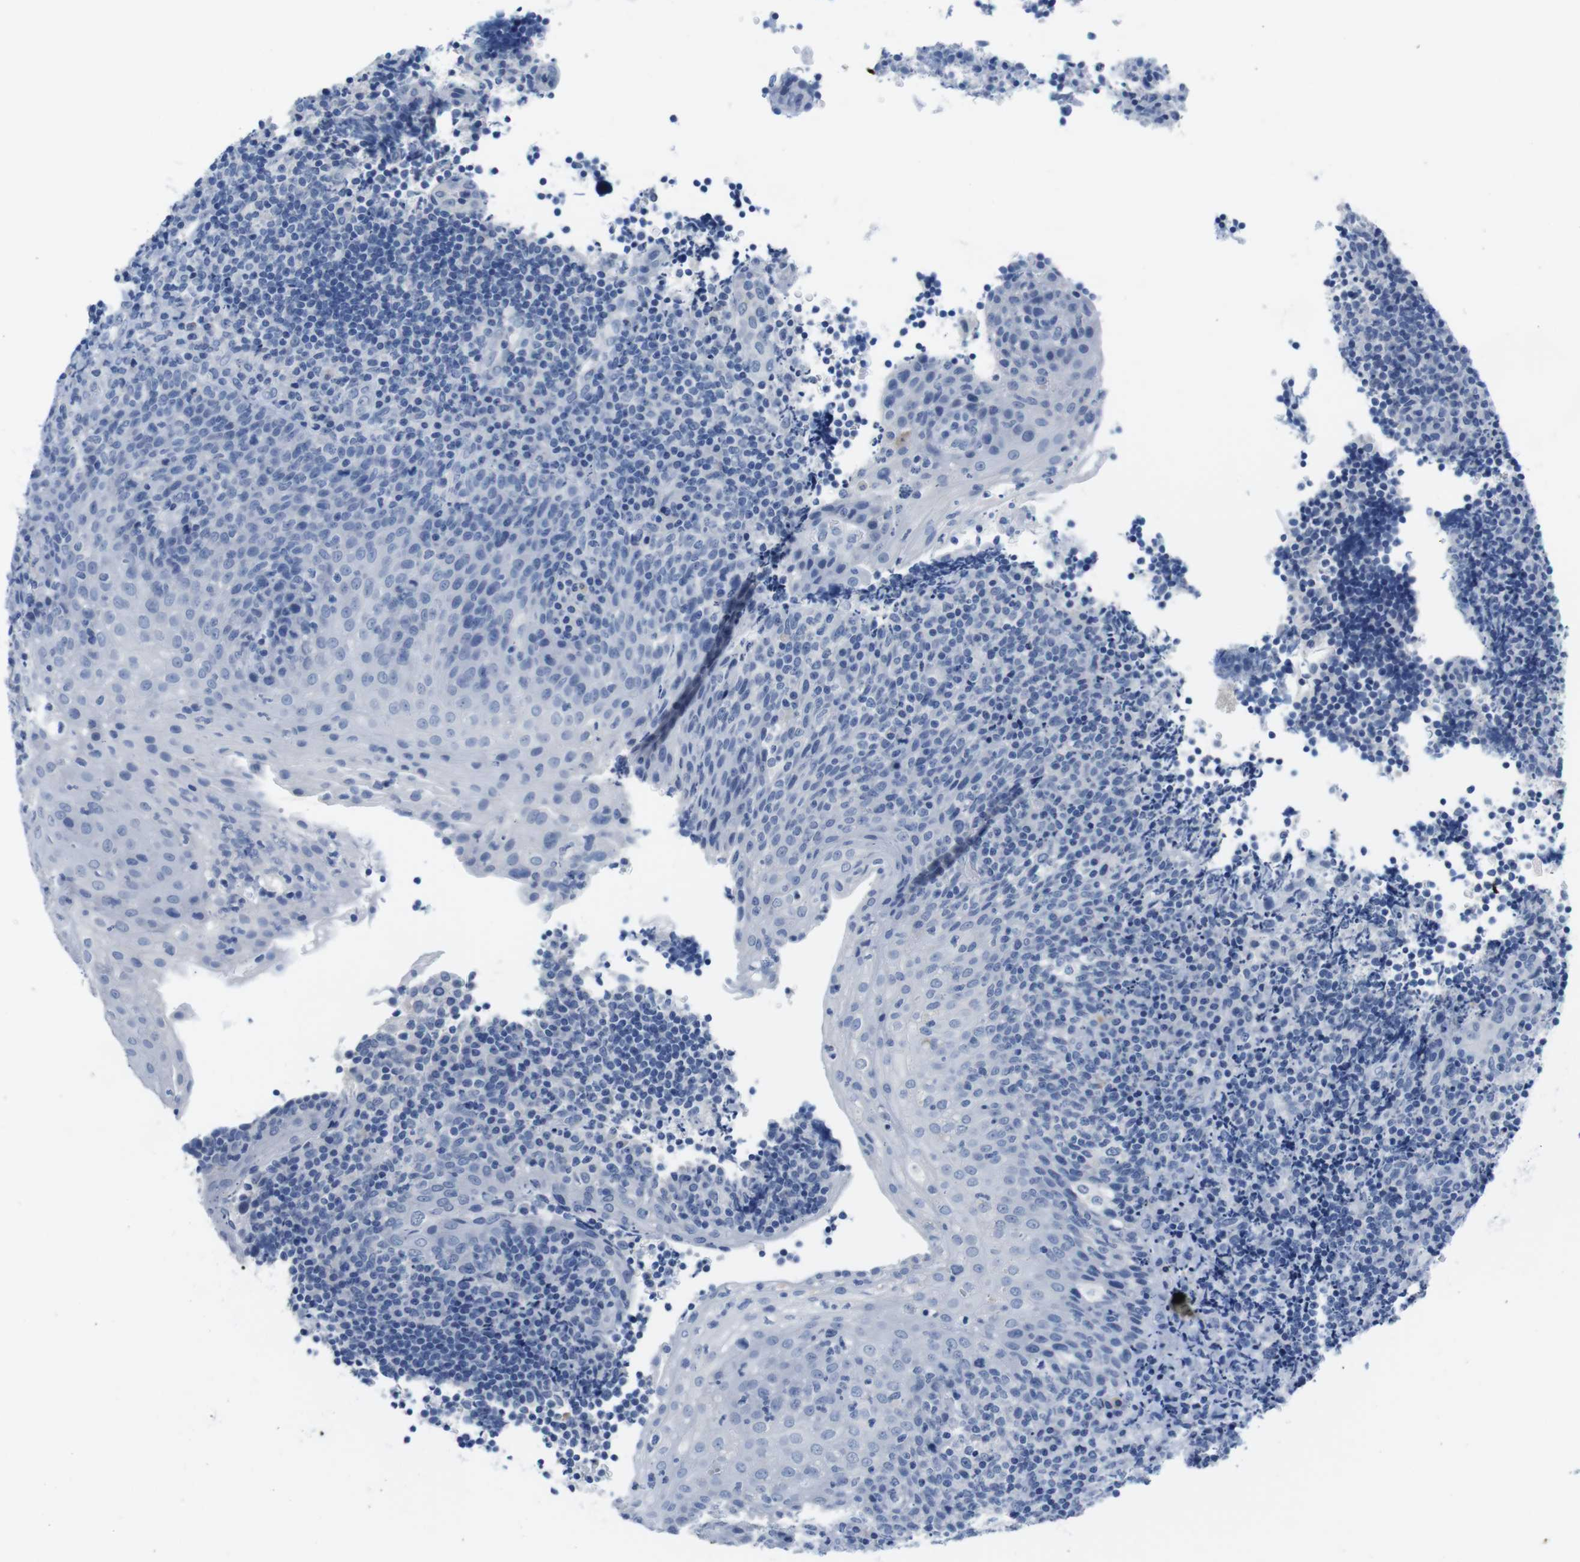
{"staining": {"intensity": "negative", "quantity": "none", "location": "none"}, "tissue": "lymphoma", "cell_type": "Tumor cells", "image_type": "cancer", "snomed": [{"axis": "morphology", "description": "Malignant lymphoma, non-Hodgkin's type, High grade"}, {"axis": "topography", "description": "Tonsil"}], "caption": "Immunohistochemistry histopathology image of human lymphoma stained for a protein (brown), which demonstrates no staining in tumor cells.", "gene": "MAP6", "patient": {"sex": "female", "age": 36}}